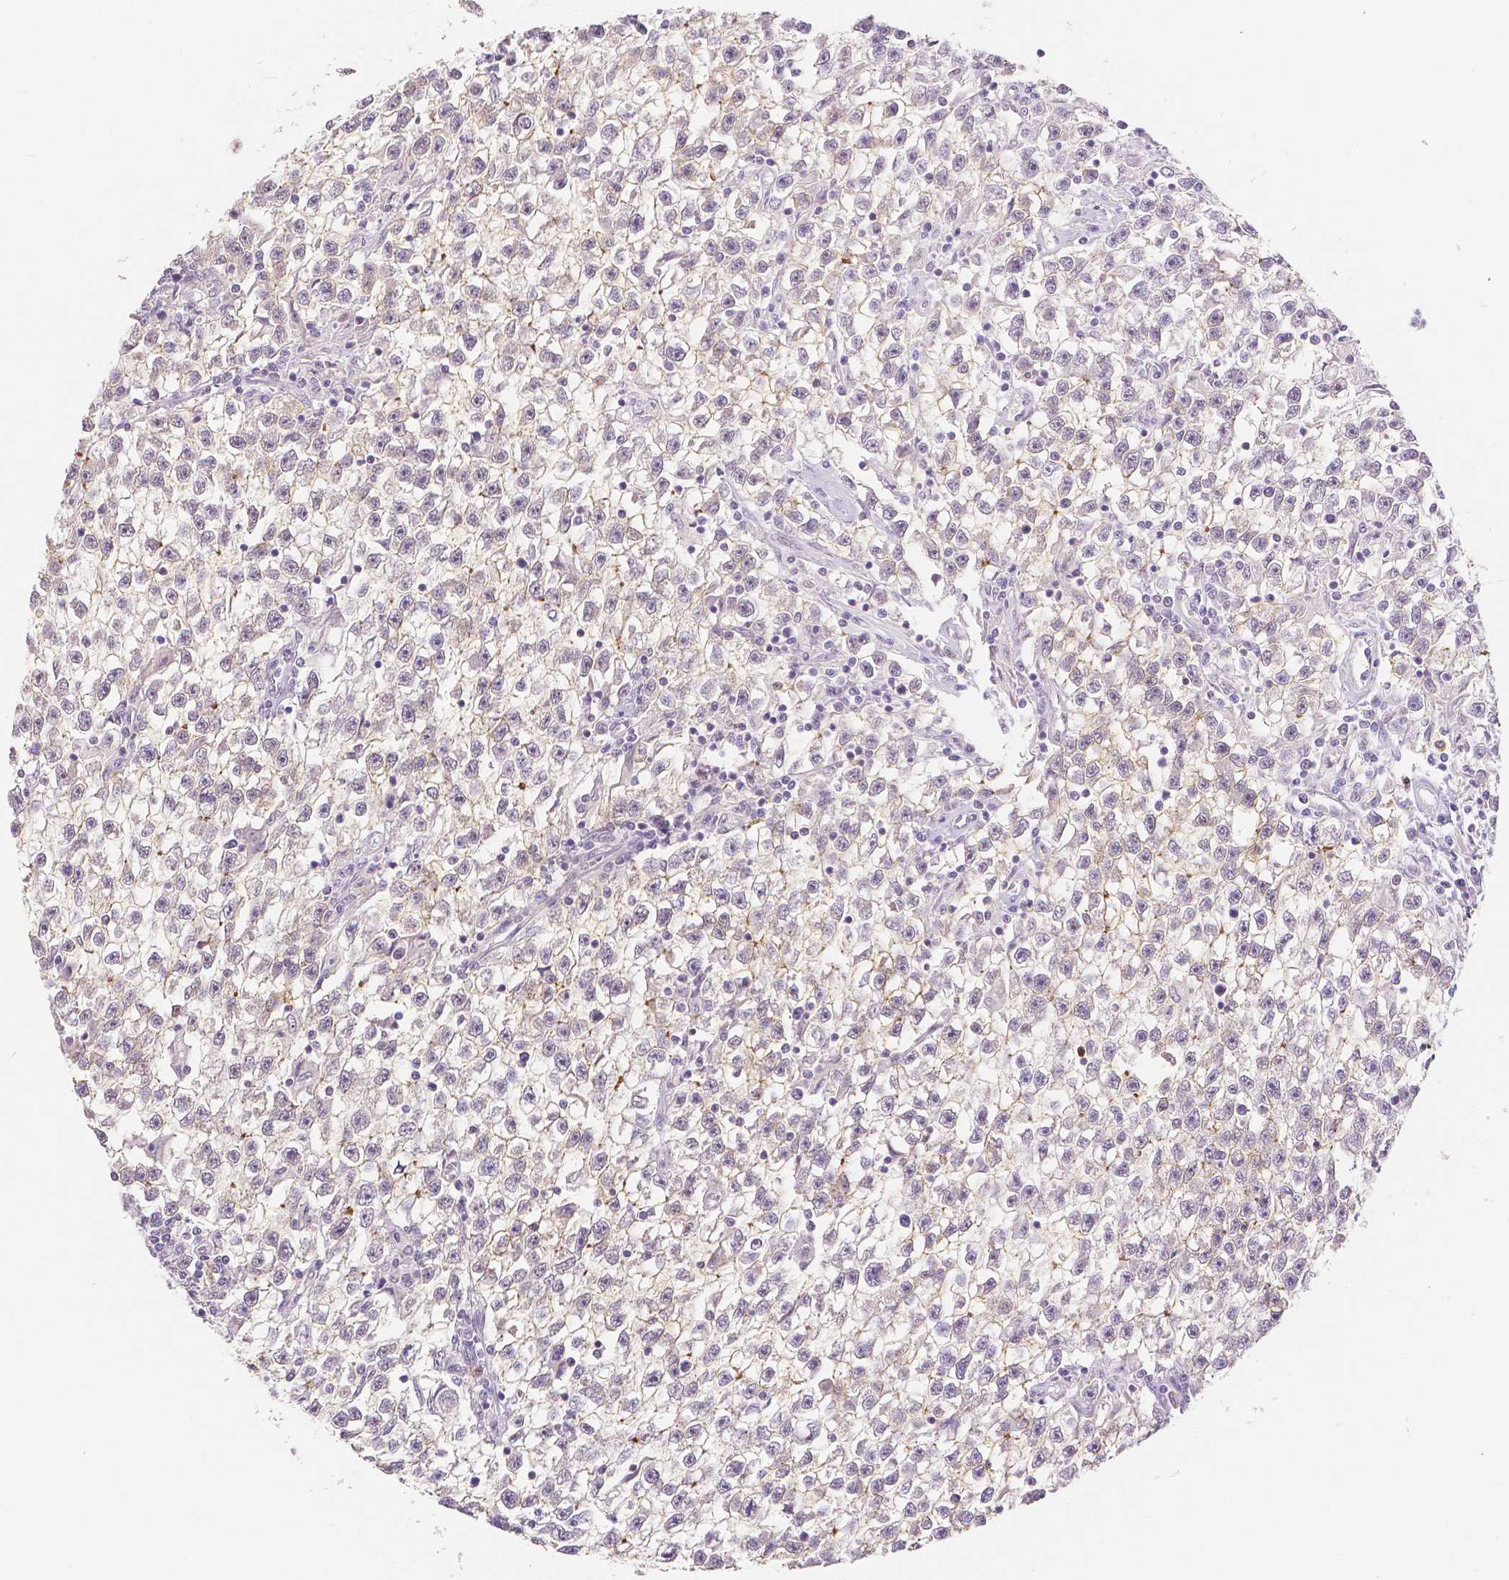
{"staining": {"intensity": "negative", "quantity": "none", "location": "none"}, "tissue": "testis cancer", "cell_type": "Tumor cells", "image_type": "cancer", "snomed": [{"axis": "morphology", "description": "Seminoma, NOS"}, {"axis": "topography", "description": "Testis"}], "caption": "DAB immunohistochemical staining of human seminoma (testis) reveals no significant positivity in tumor cells. The staining is performed using DAB (3,3'-diaminobenzidine) brown chromogen with nuclei counter-stained in using hematoxylin.", "gene": "OCLN", "patient": {"sex": "male", "age": 31}}